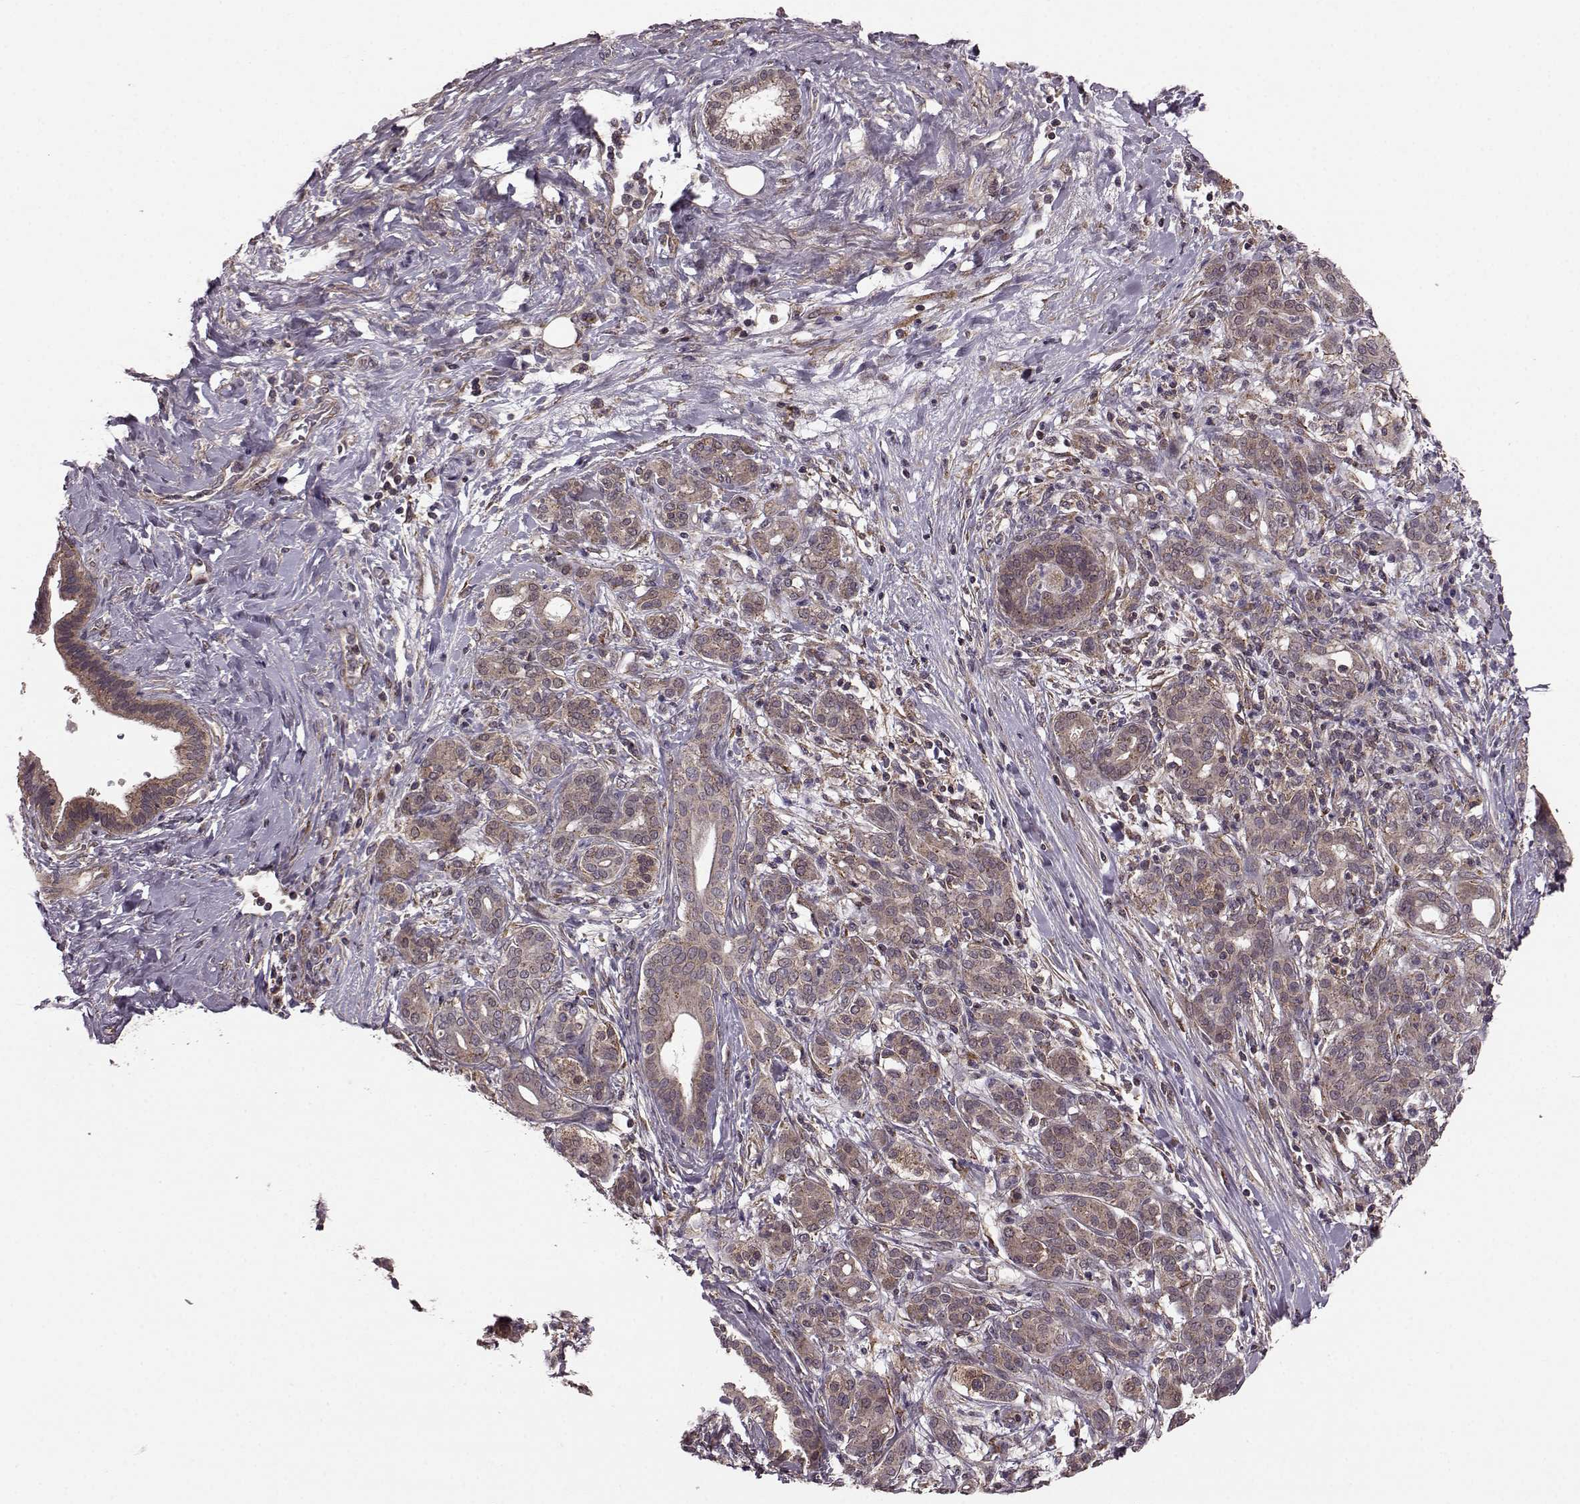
{"staining": {"intensity": "moderate", "quantity": ">75%", "location": "cytoplasmic/membranous"}, "tissue": "pancreatic cancer", "cell_type": "Tumor cells", "image_type": "cancer", "snomed": [{"axis": "morphology", "description": "Adenocarcinoma, NOS"}, {"axis": "topography", "description": "Pancreas"}], "caption": "Immunohistochemical staining of pancreatic cancer (adenocarcinoma) demonstrates medium levels of moderate cytoplasmic/membranous expression in approximately >75% of tumor cells. (brown staining indicates protein expression, while blue staining denotes nuclei).", "gene": "FNIP2", "patient": {"sex": "male", "age": 44}}